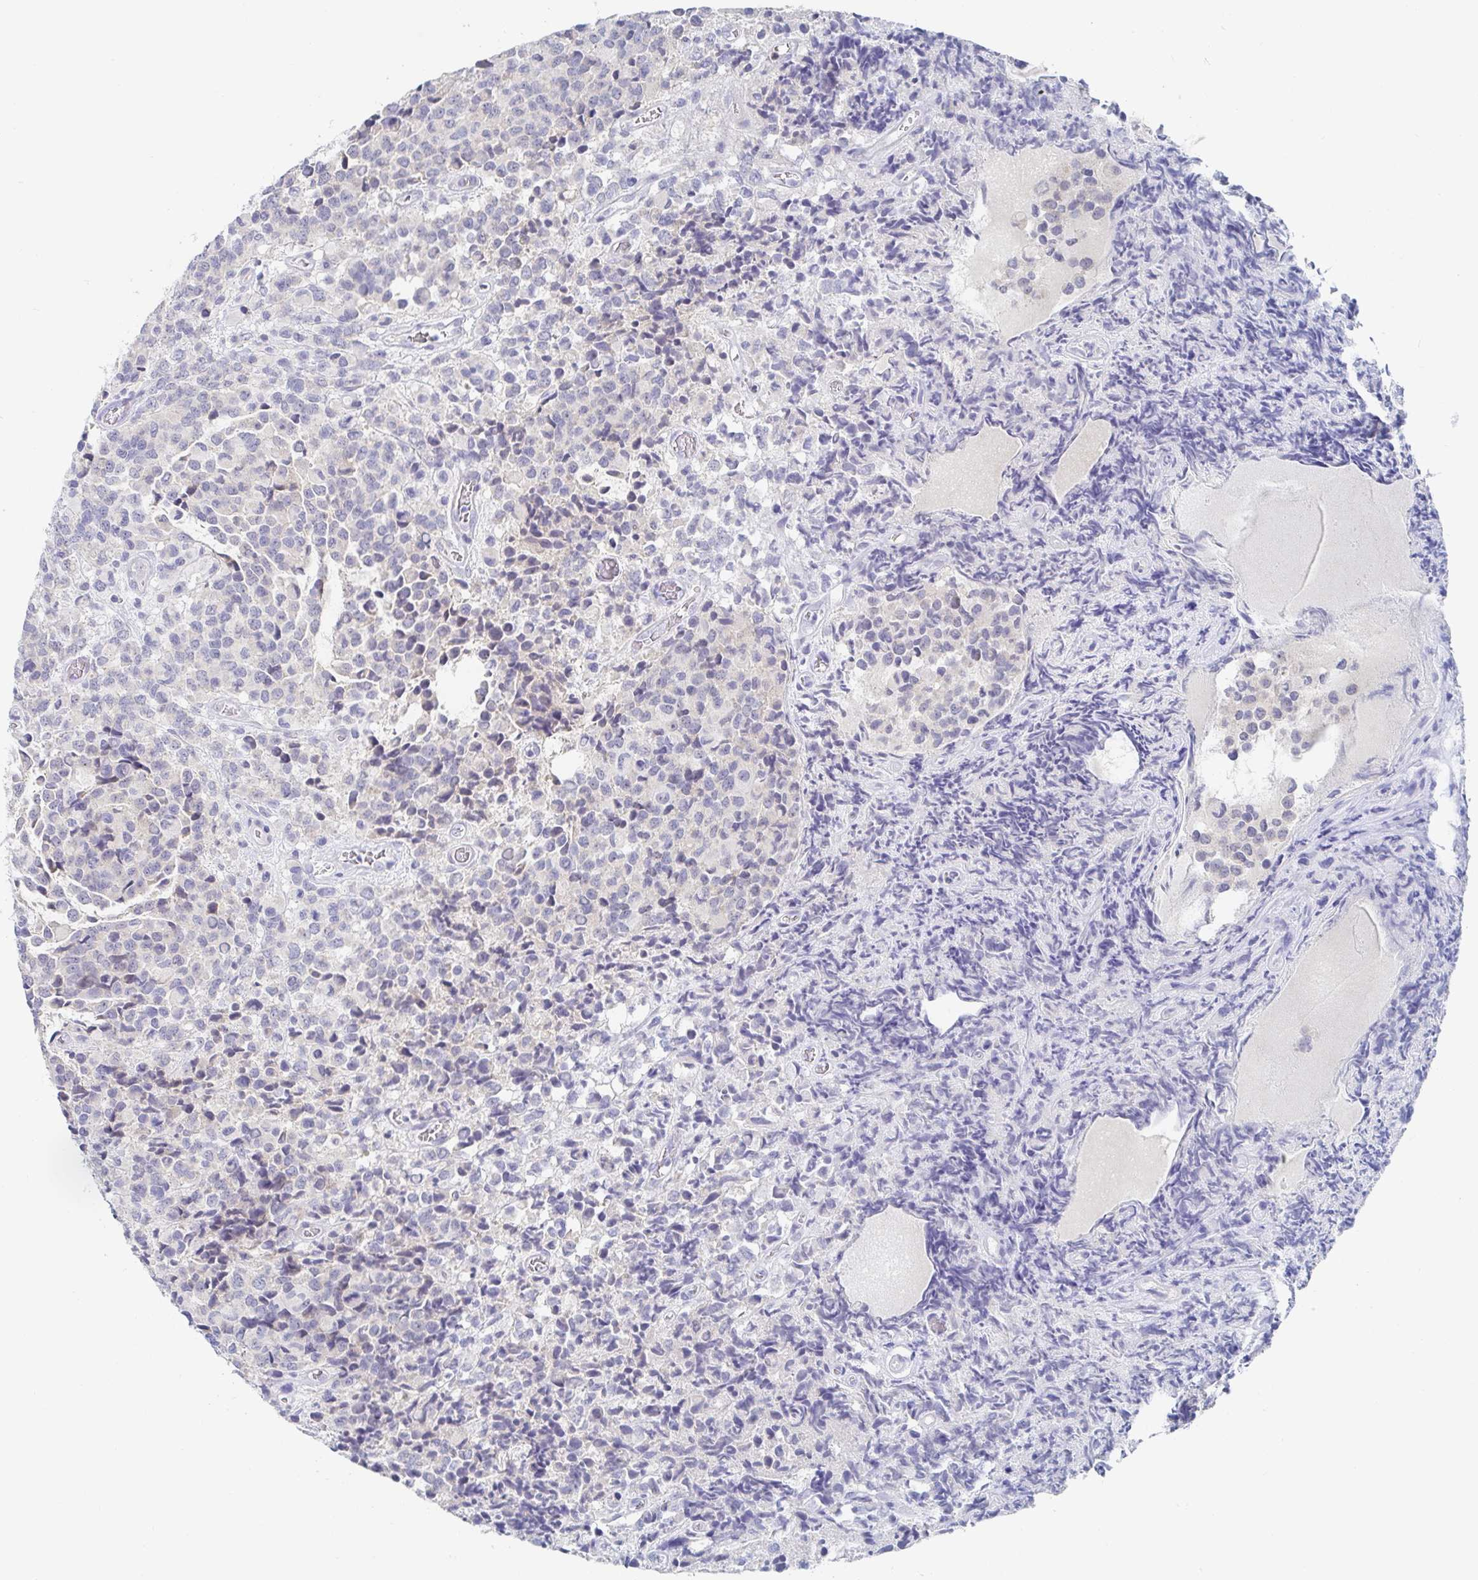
{"staining": {"intensity": "negative", "quantity": "none", "location": "none"}, "tissue": "glioma", "cell_type": "Tumor cells", "image_type": "cancer", "snomed": [{"axis": "morphology", "description": "Glioma, malignant, High grade"}, {"axis": "topography", "description": "Brain"}], "caption": "A high-resolution micrograph shows IHC staining of glioma, which displays no significant staining in tumor cells.", "gene": "ZNF430", "patient": {"sex": "male", "age": 39}}